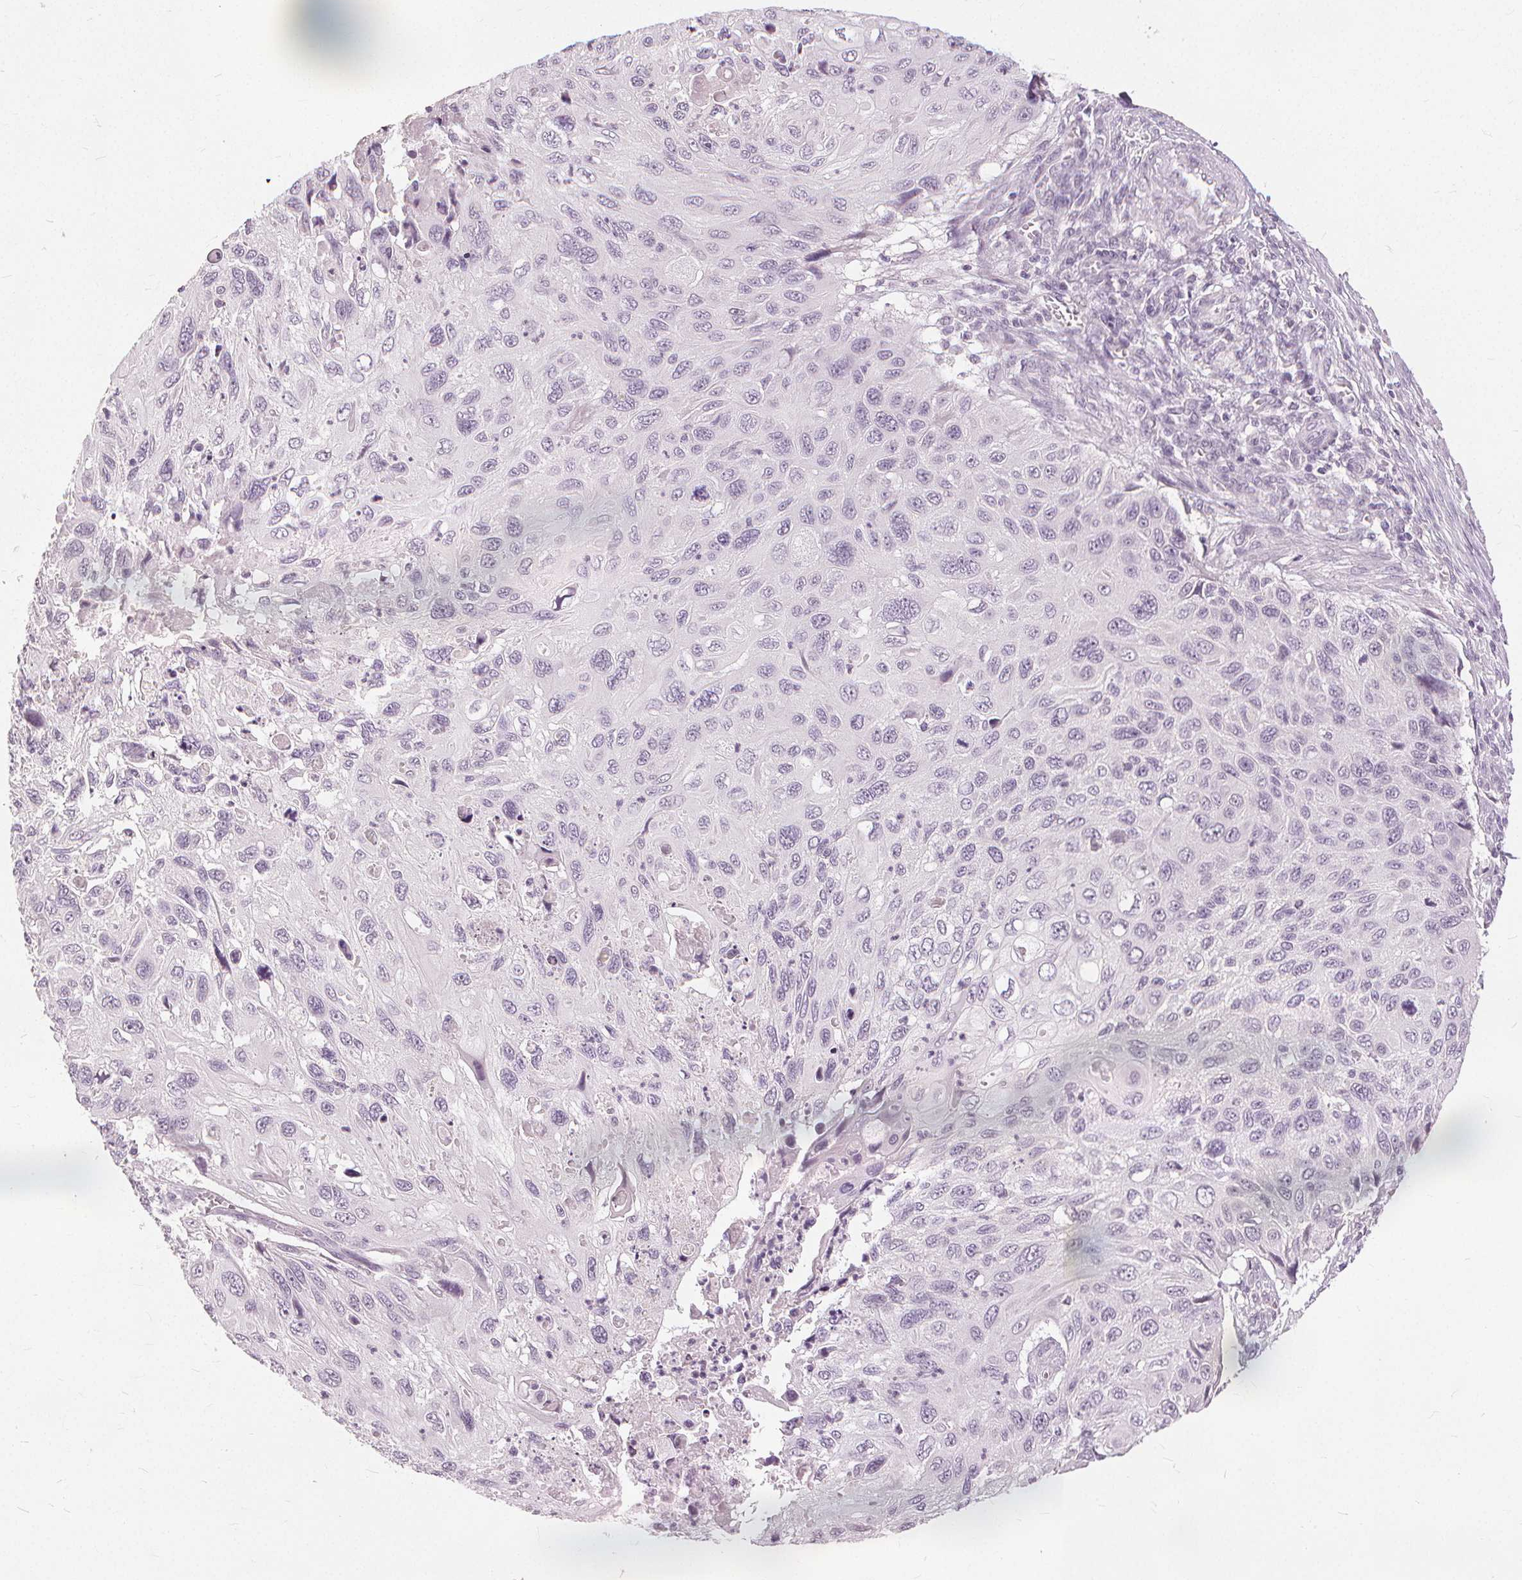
{"staining": {"intensity": "negative", "quantity": "none", "location": "none"}, "tissue": "cervical cancer", "cell_type": "Tumor cells", "image_type": "cancer", "snomed": [{"axis": "morphology", "description": "Squamous cell carcinoma, NOS"}, {"axis": "topography", "description": "Cervix"}], "caption": "The photomicrograph demonstrates no significant positivity in tumor cells of cervical cancer (squamous cell carcinoma).", "gene": "SFTPD", "patient": {"sex": "female", "age": 70}}